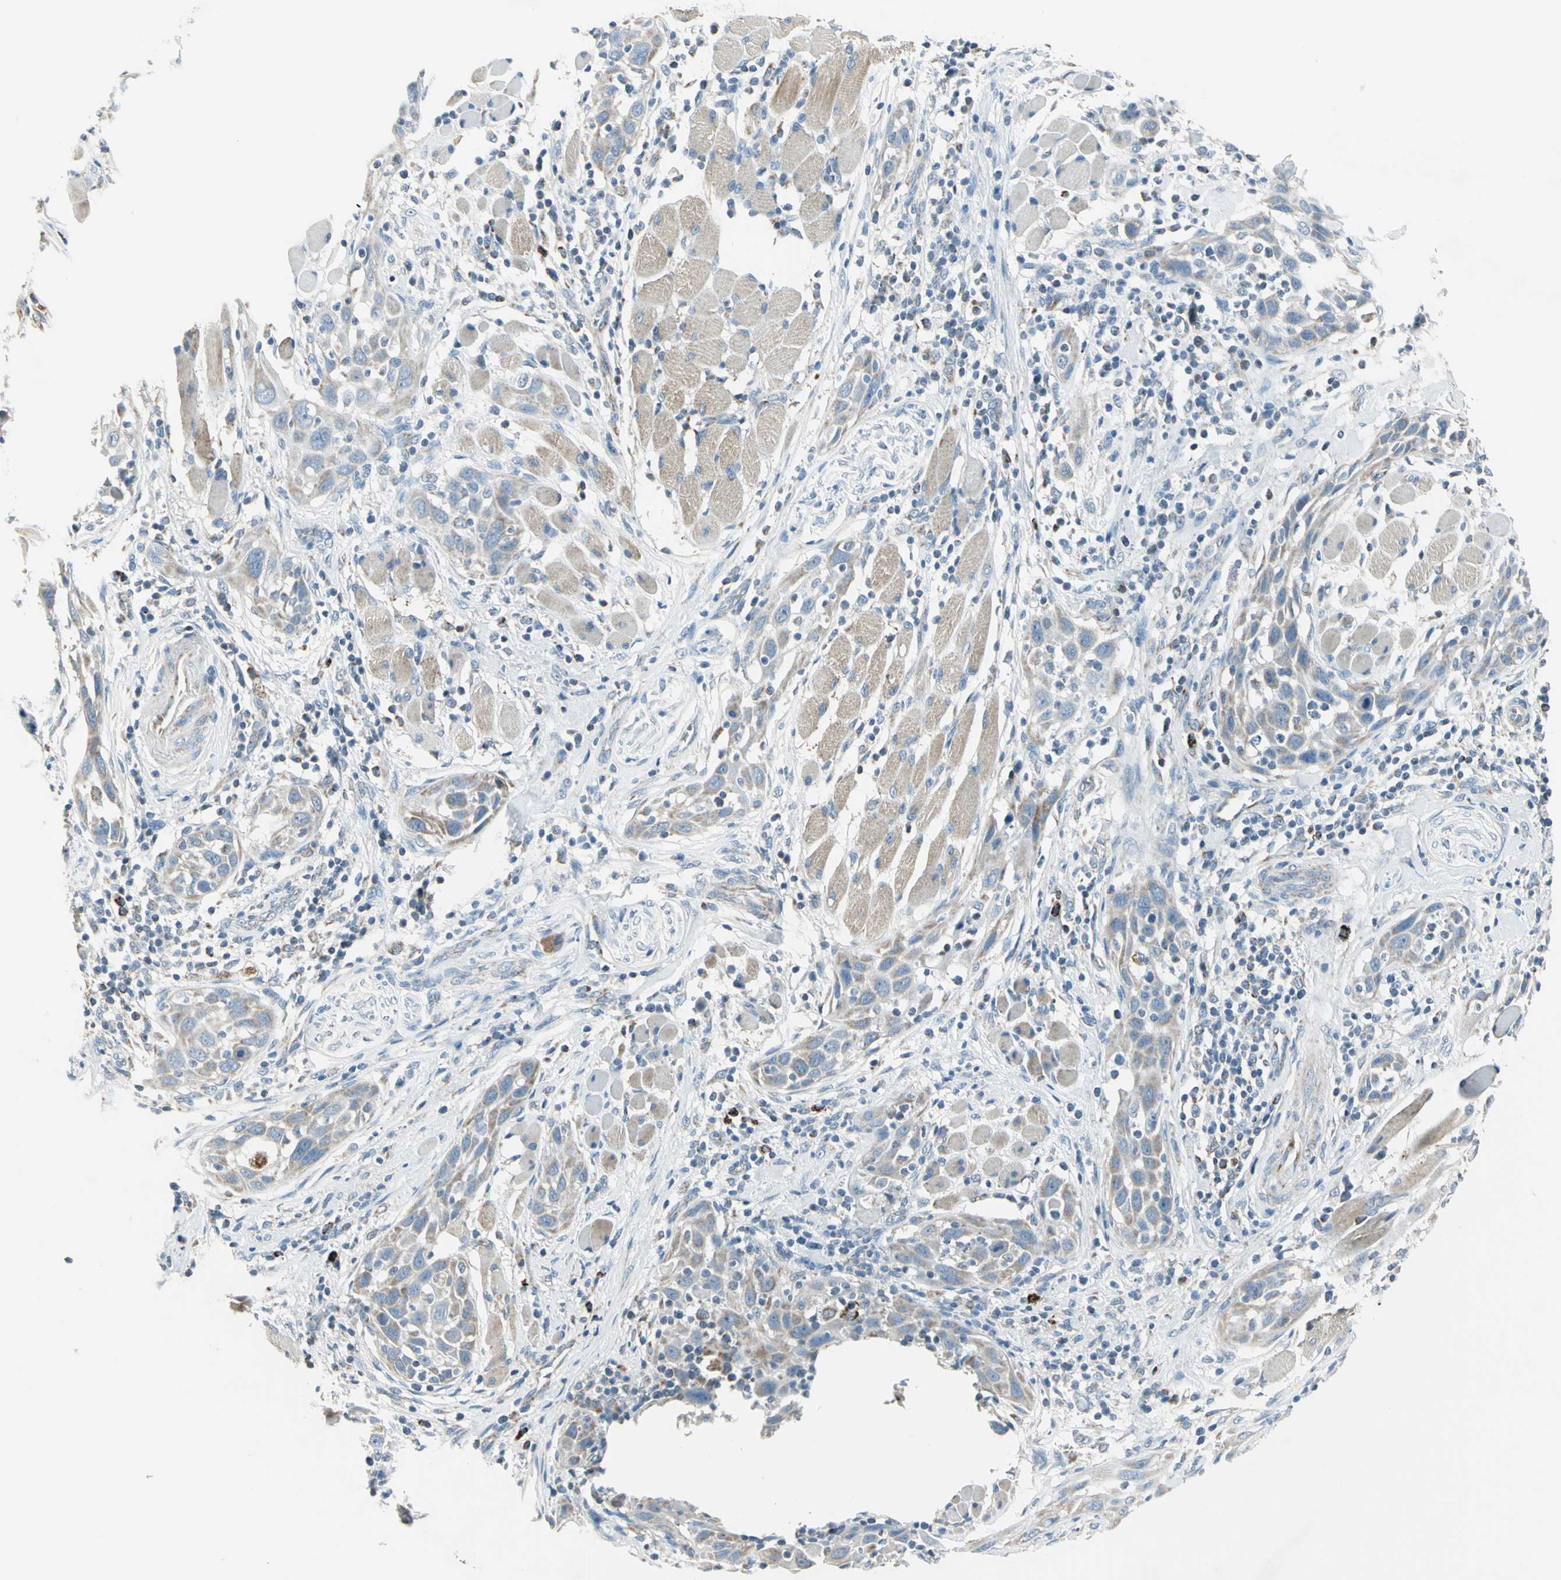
{"staining": {"intensity": "weak", "quantity": ">75%", "location": "cytoplasmic/membranous"}, "tissue": "head and neck cancer", "cell_type": "Tumor cells", "image_type": "cancer", "snomed": [{"axis": "morphology", "description": "Squamous cell carcinoma, NOS"}, {"axis": "topography", "description": "Oral tissue"}, {"axis": "topography", "description": "Head-Neck"}], "caption": "The histopathology image exhibits immunohistochemical staining of head and neck squamous cell carcinoma. There is weak cytoplasmic/membranous expression is present in about >75% of tumor cells. The protein is stained brown, and the nuclei are stained in blue (DAB IHC with brightfield microscopy, high magnification).", "gene": "ACADM", "patient": {"sex": "female", "age": 50}}